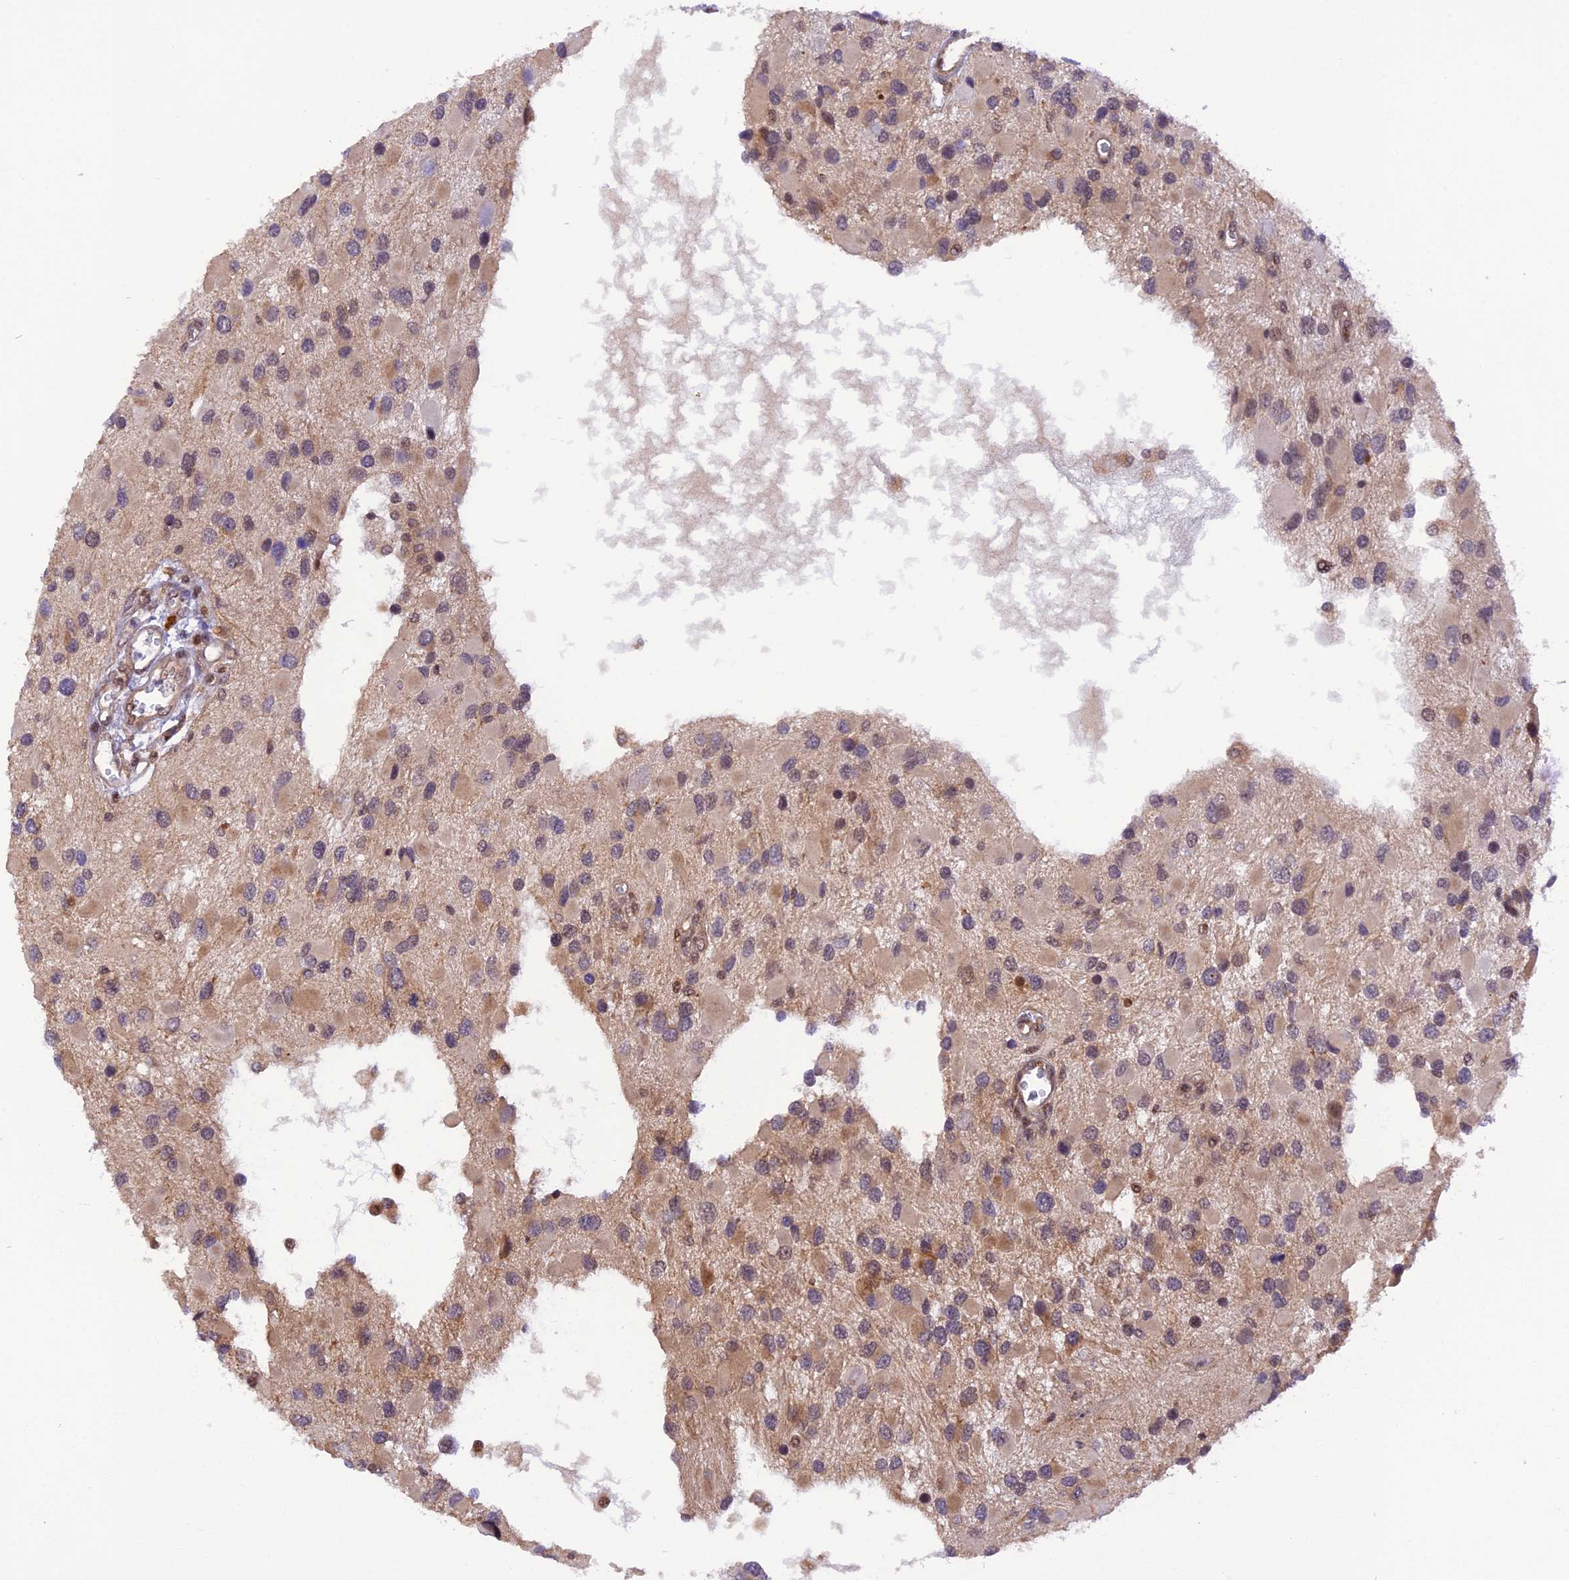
{"staining": {"intensity": "weak", "quantity": "25%-75%", "location": "cytoplasmic/membranous,nuclear"}, "tissue": "glioma", "cell_type": "Tumor cells", "image_type": "cancer", "snomed": [{"axis": "morphology", "description": "Glioma, malignant, High grade"}, {"axis": "topography", "description": "Brain"}], "caption": "This is a photomicrograph of immunohistochemistry staining of malignant glioma (high-grade), which shows weak staining in the cytoplasmic/membranous and nuclear of tumor cells.", "gene": "SAMD4A", "patient": {"sex": "male", "age": 53}}